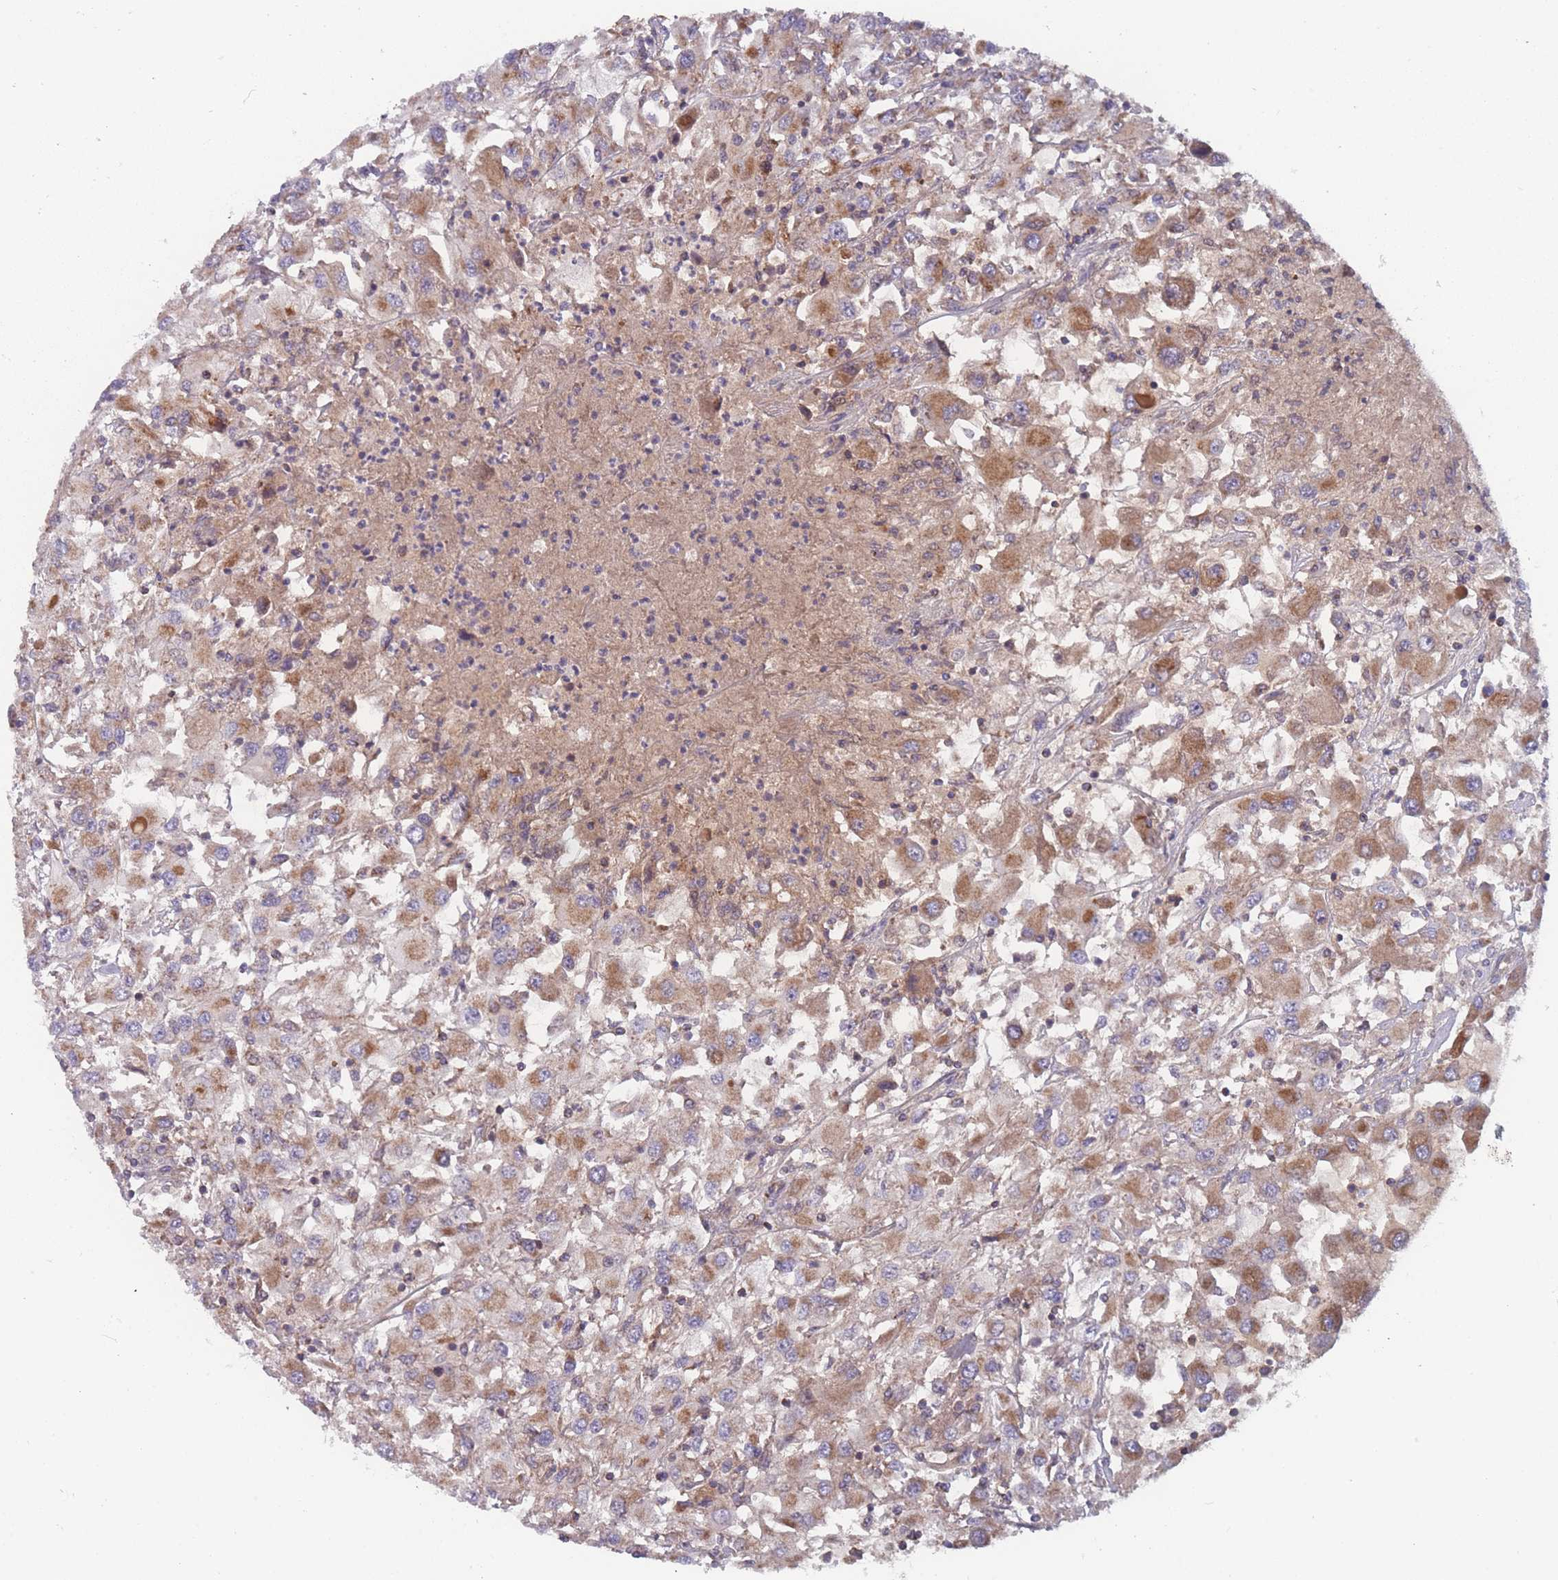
{"staining": {"intensity": "moderate", "quantity": "25%-75%", "location": "cytoplasmic/membranous"}, "tissue": "renal cancer", "cell_type": "Tumor cells", "image_type": "cancer", "snomed": [{"axis": "morphology", "description": "Adenocarcinoma, NOS"}, {"axis": "topography", "description": "Kidney"}], "caption": "A brown stain highlights moderate cytoplasmic/membranous staining of a protein in human renal adenocarcinoma tumor cells. (Stains: DAB (3,3'-diaminobenzidine) in brown, nuclei in blue, Microscopy: brightfield microscopy at high magnification).", "gene": "ATP5MG", "patient": {"sex": "female", "age": 67}}